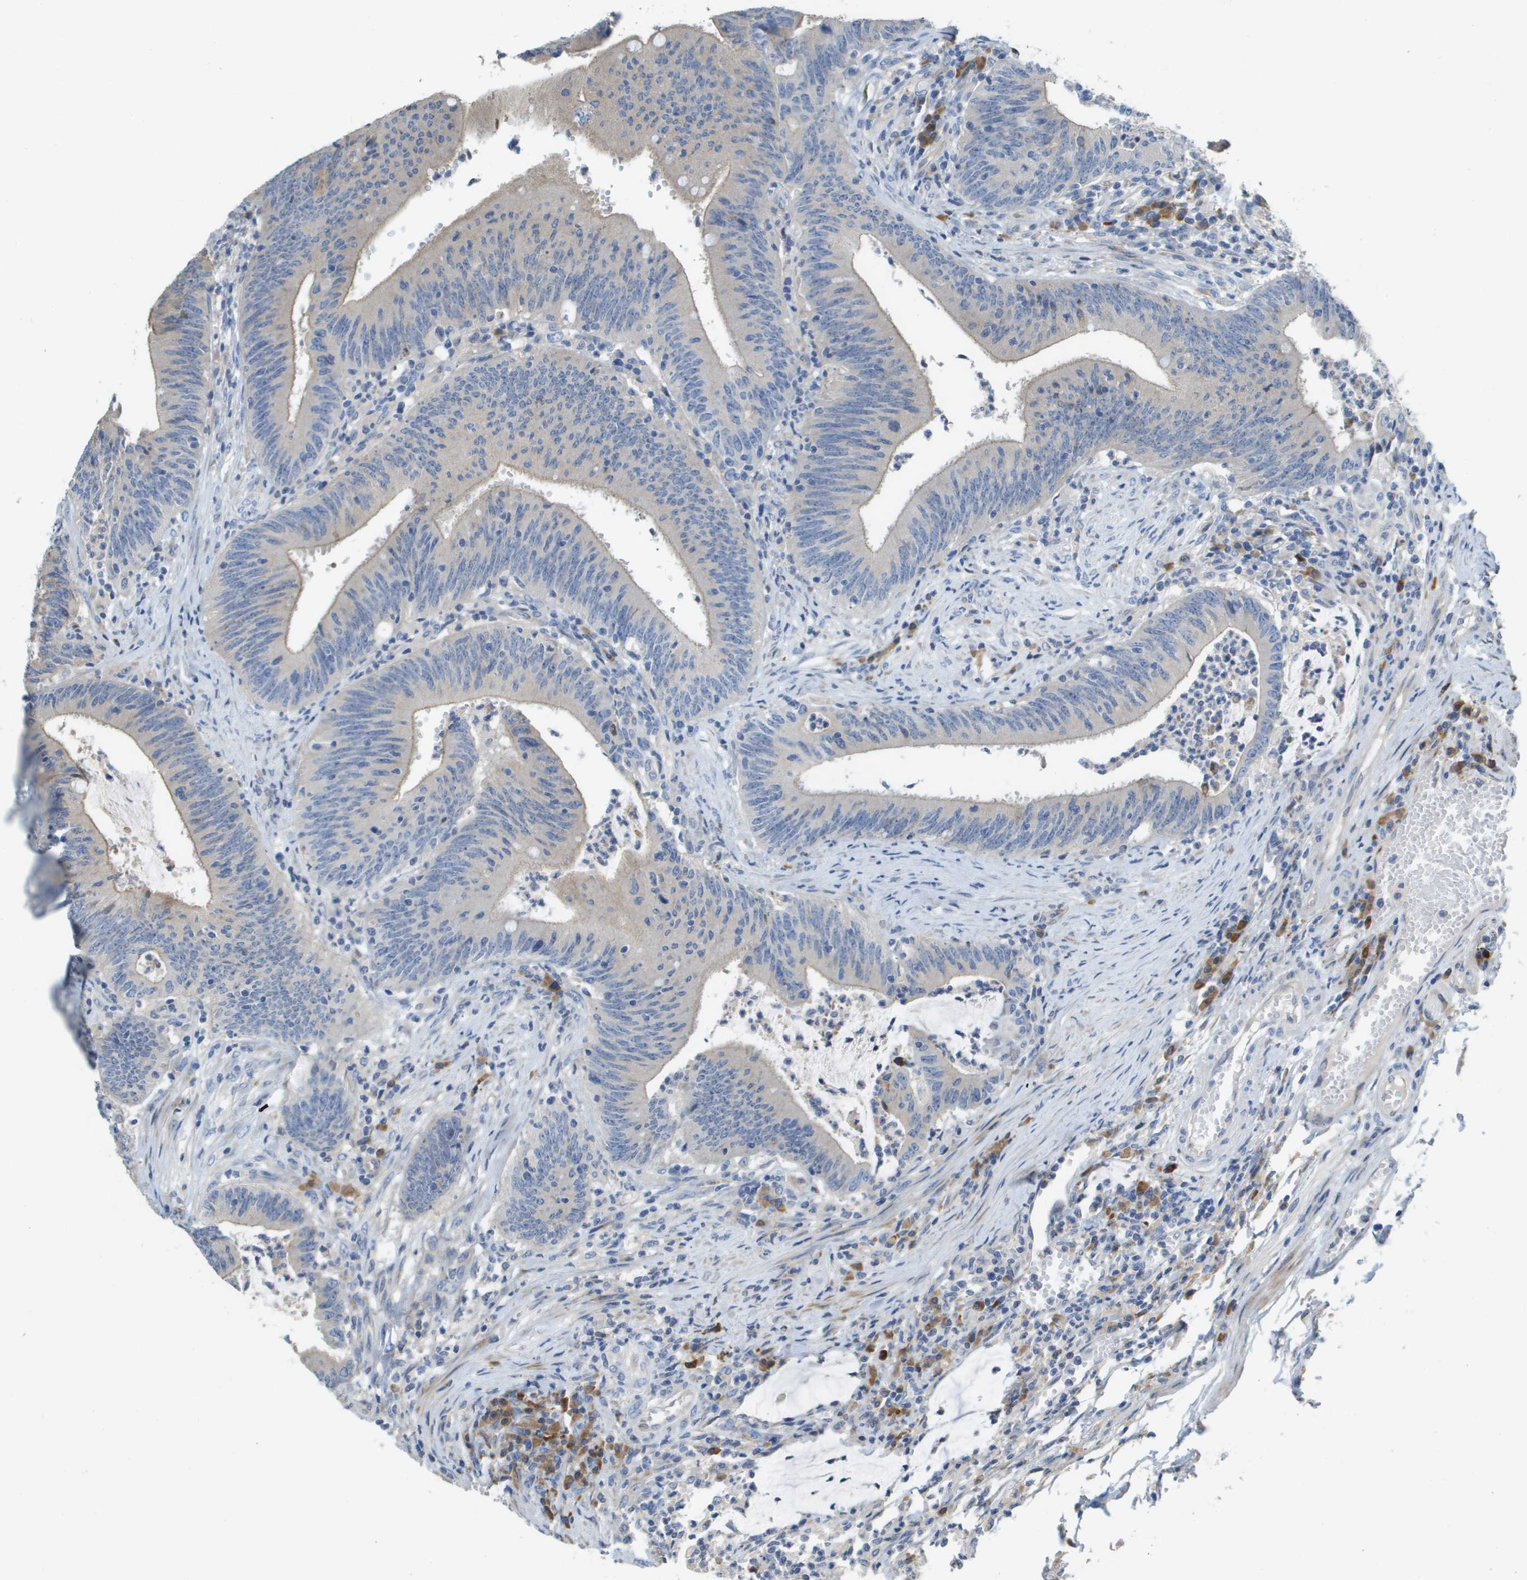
{"staining": {"intensity": "weak", "quantity": "<25%", "location": "cytoplasmic/membranous"}, "tissue": "colorectal cancer", "cell_type": "Tumor cells", "image_type": "cancer", "snomed": [{"axis": "morphology", "description": "Normal tissue, NOS"}, {"axis": "morphology", "description": "Adenocarcinoma, NOS"}, {"axis": "topography", "description": "Rectum"}], "caption": "Adenocarcinoma (colorectal) was stained to show a protein in brown. There is no significant staining in tumor cells. (DAB immunohistochemistry (IHC) with hematoxylin counter stain).", "gene": "CASP10", "patient": {"sex": "female", "age": 66}}